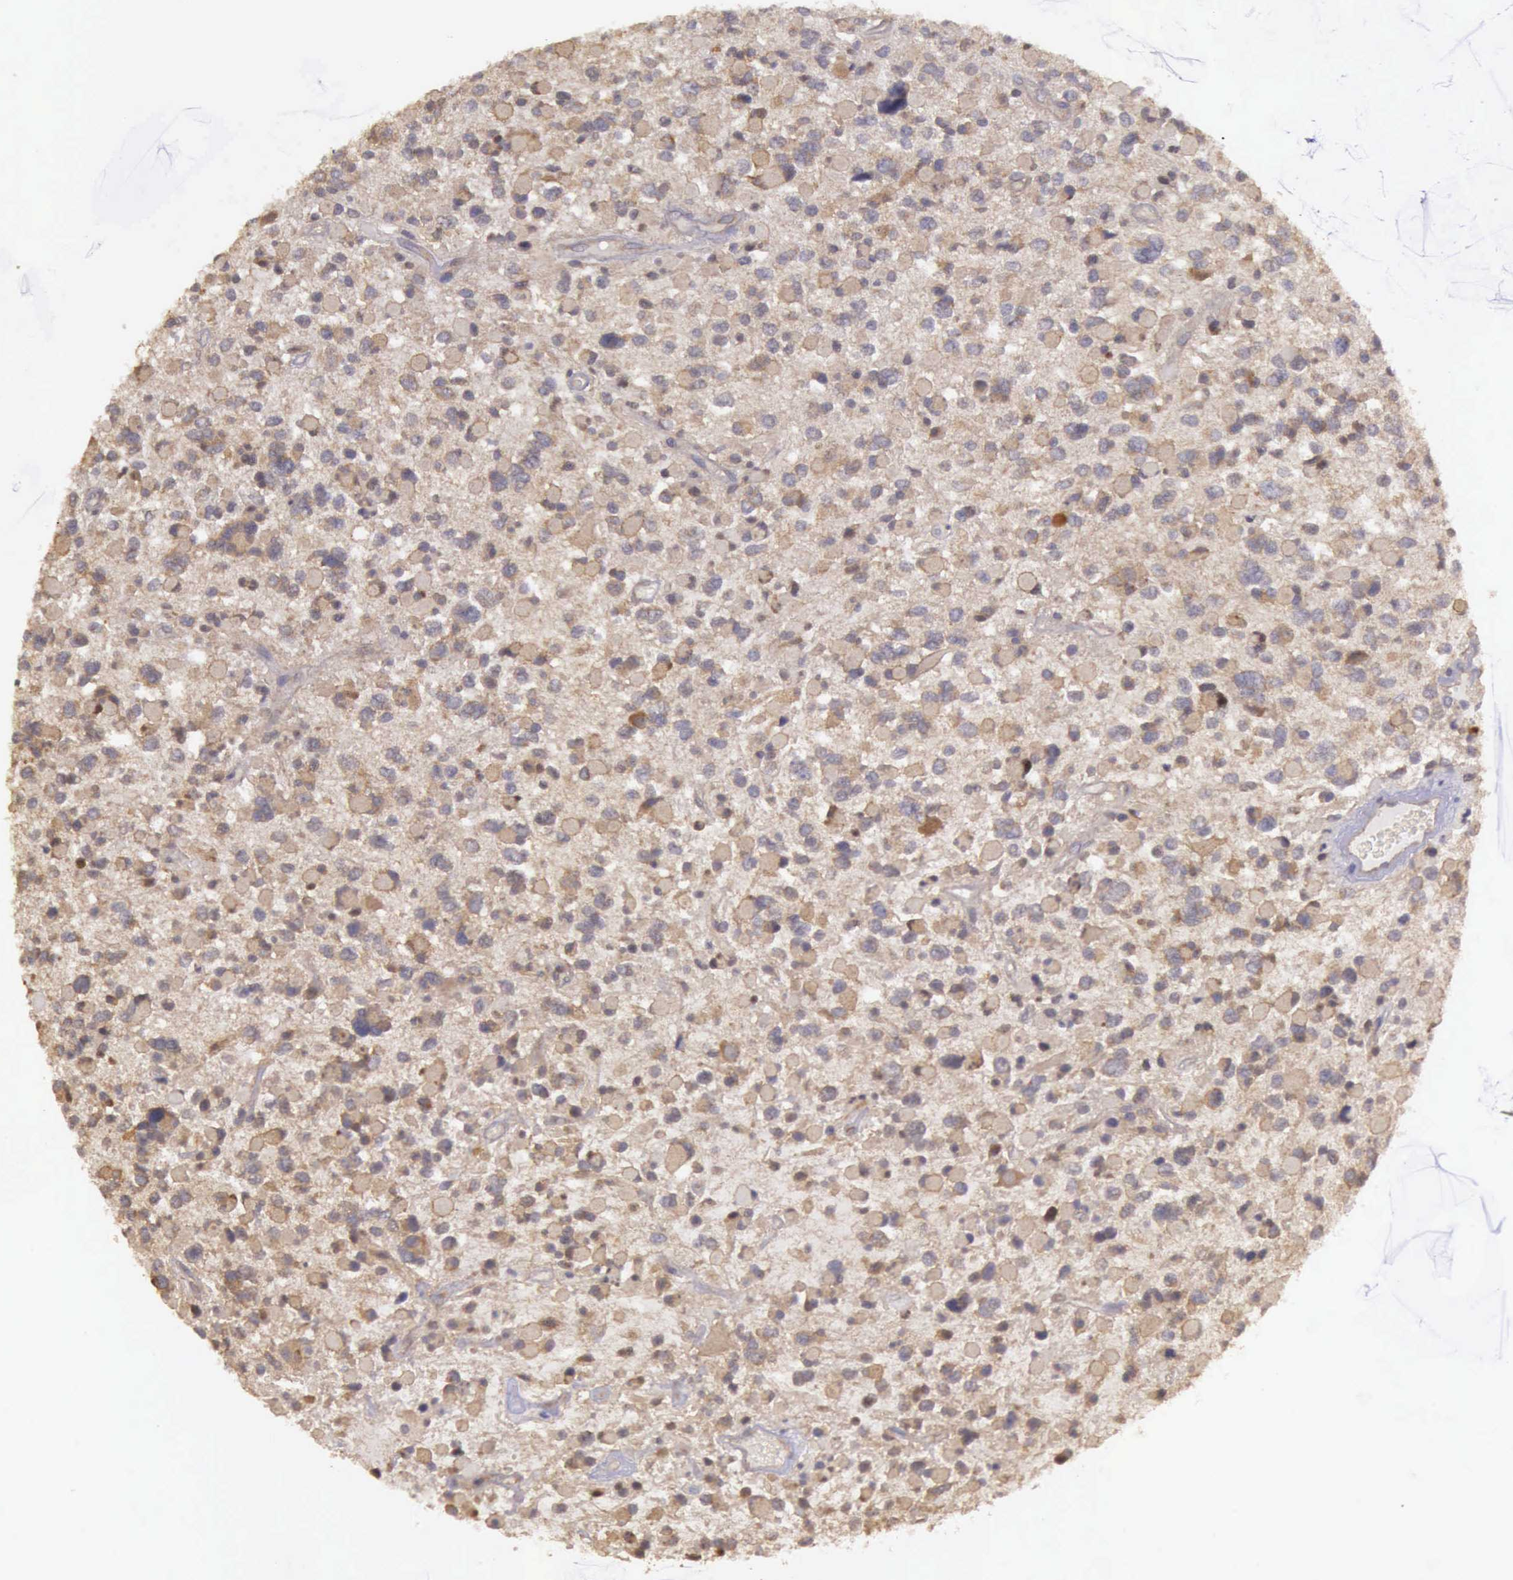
{"staining": {"intensity": "weak", "quantity": ">75%", "location": "cytoplasmic/membranous"}, "tissue": "glioma", "cell_type": "Tumor cells", "image_type": "cancer", "snomed": [{"axis": "morphology", "description": "Glioma, malignant, High grade"}, {"axis": "topography", "description": "Brain"}], "caption": "An immunohistochemistry photomicrograph of neoplastic tissue is shown. Protein staining in brown labels weak cytoplasmic/membranous positivity in malignant high-grade glioma within tumor cells. The staining was performed using DAB (3,3'-diaminobenzidine) to visualize the protein expression in brown, while the nuclei were stained in blue with hematoxylin (Magnification: 20x).", "gene": "EIF5", "patient": {"sex": "female", "age": 37}}